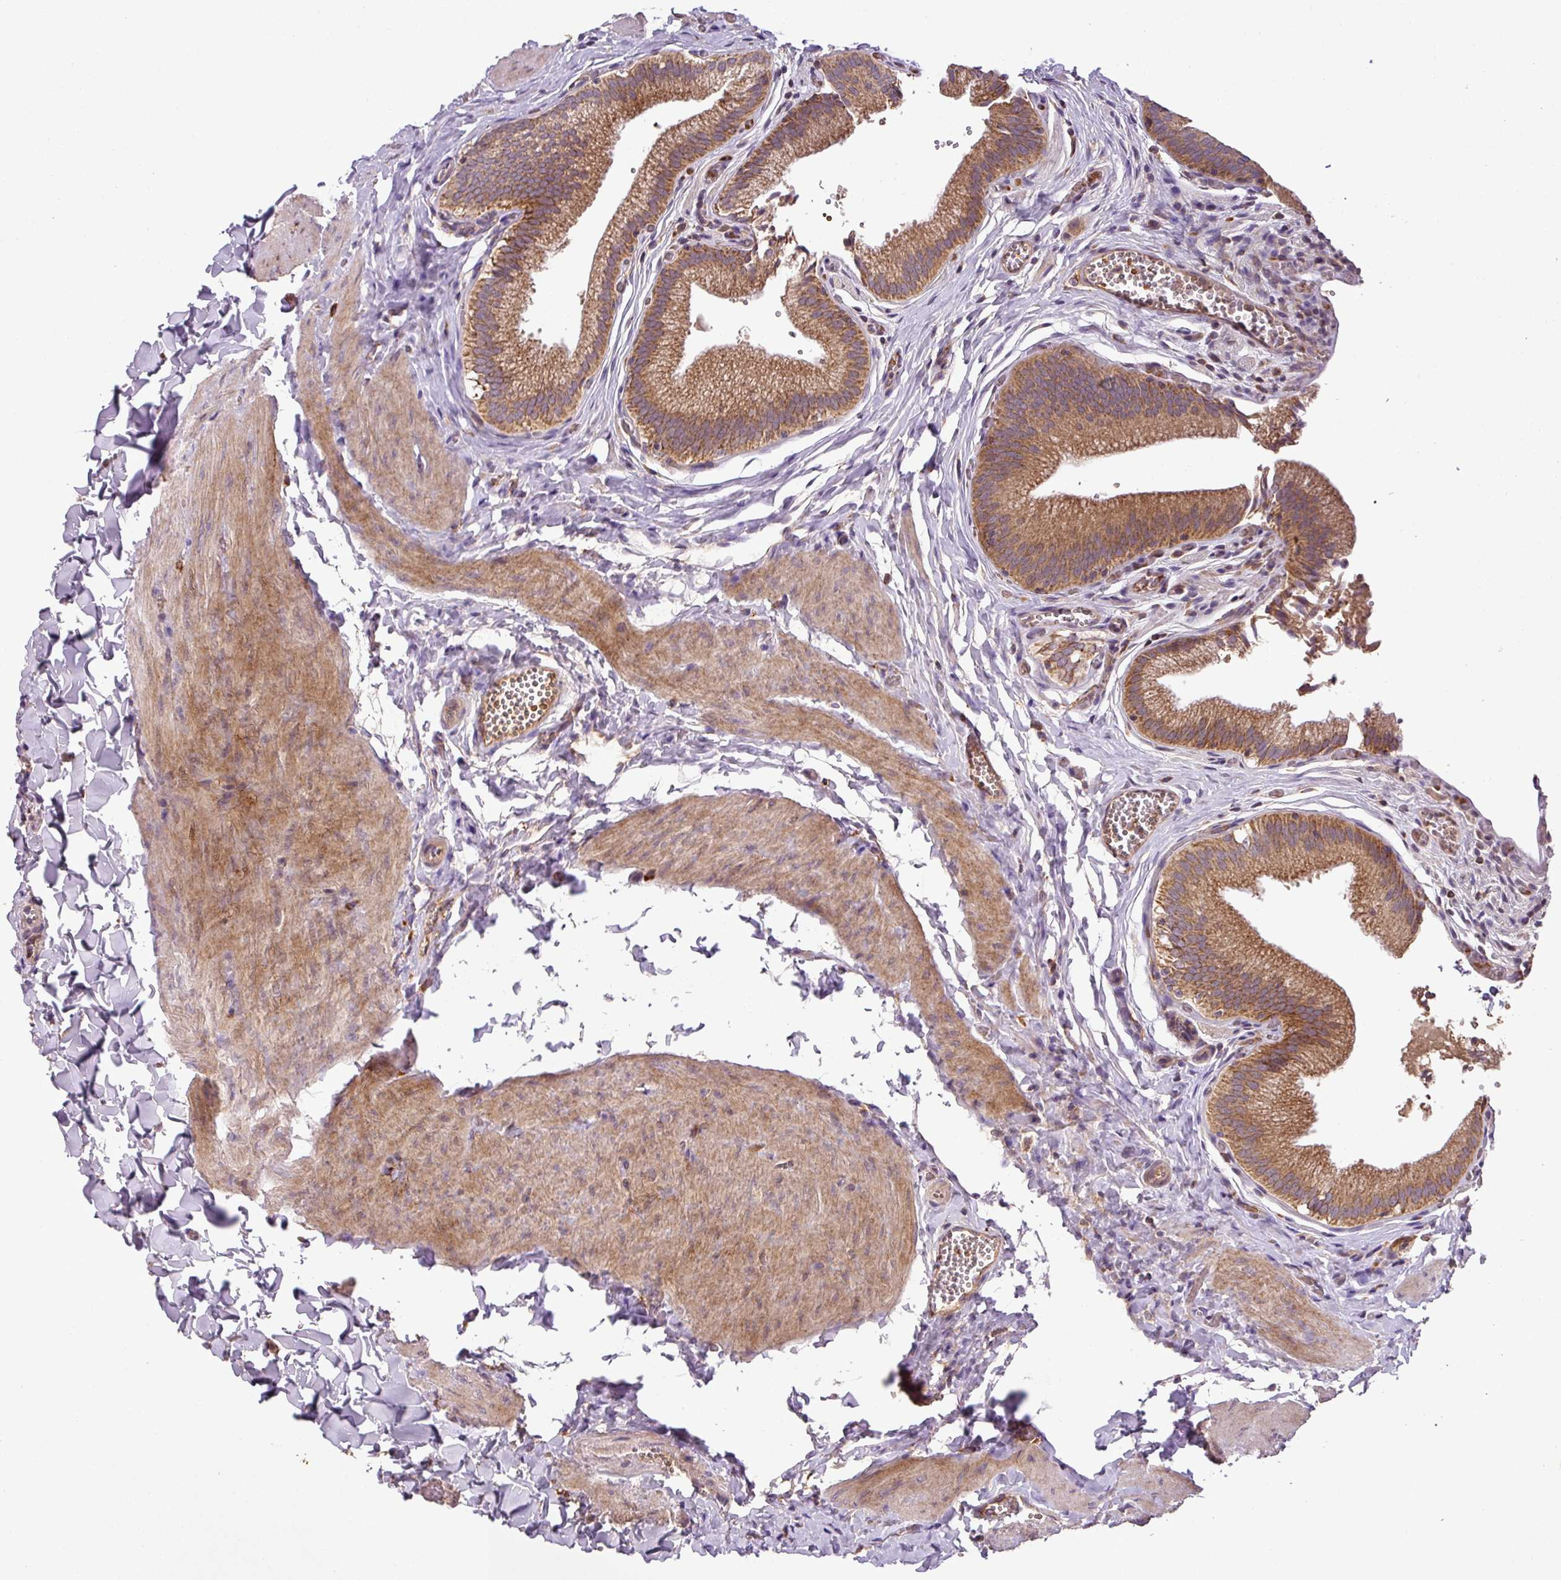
{"staining": {"intensity": "strong", "quantity": ">75%", "location": "cytoplasmic/membranous"}, "tissue": "gallbladder", "cell_type": "Glandular cells", "image_type": "normal", "snomed": [{"axis": "morphology", "description": "Normal tissue, NOS"}, {"axis": "topography", "description": "Gallbladder"}, {"axis": "topography", "description": "Peripheral nerve tissue"}], "caption": "Unremarkable gallbladder reveals strong cytoplasmic/membranous positivity in approximately >75% of glandular cells, visualized by immunohistochemistry. The staining was performed using DAB (3,3'-diaminobenzidine), with brown indicating positive protein expression. Nuclei are stained blue with hematoxylin.", "gene": "ZNF513", "patient": {"sex": "male", "age": 17}}